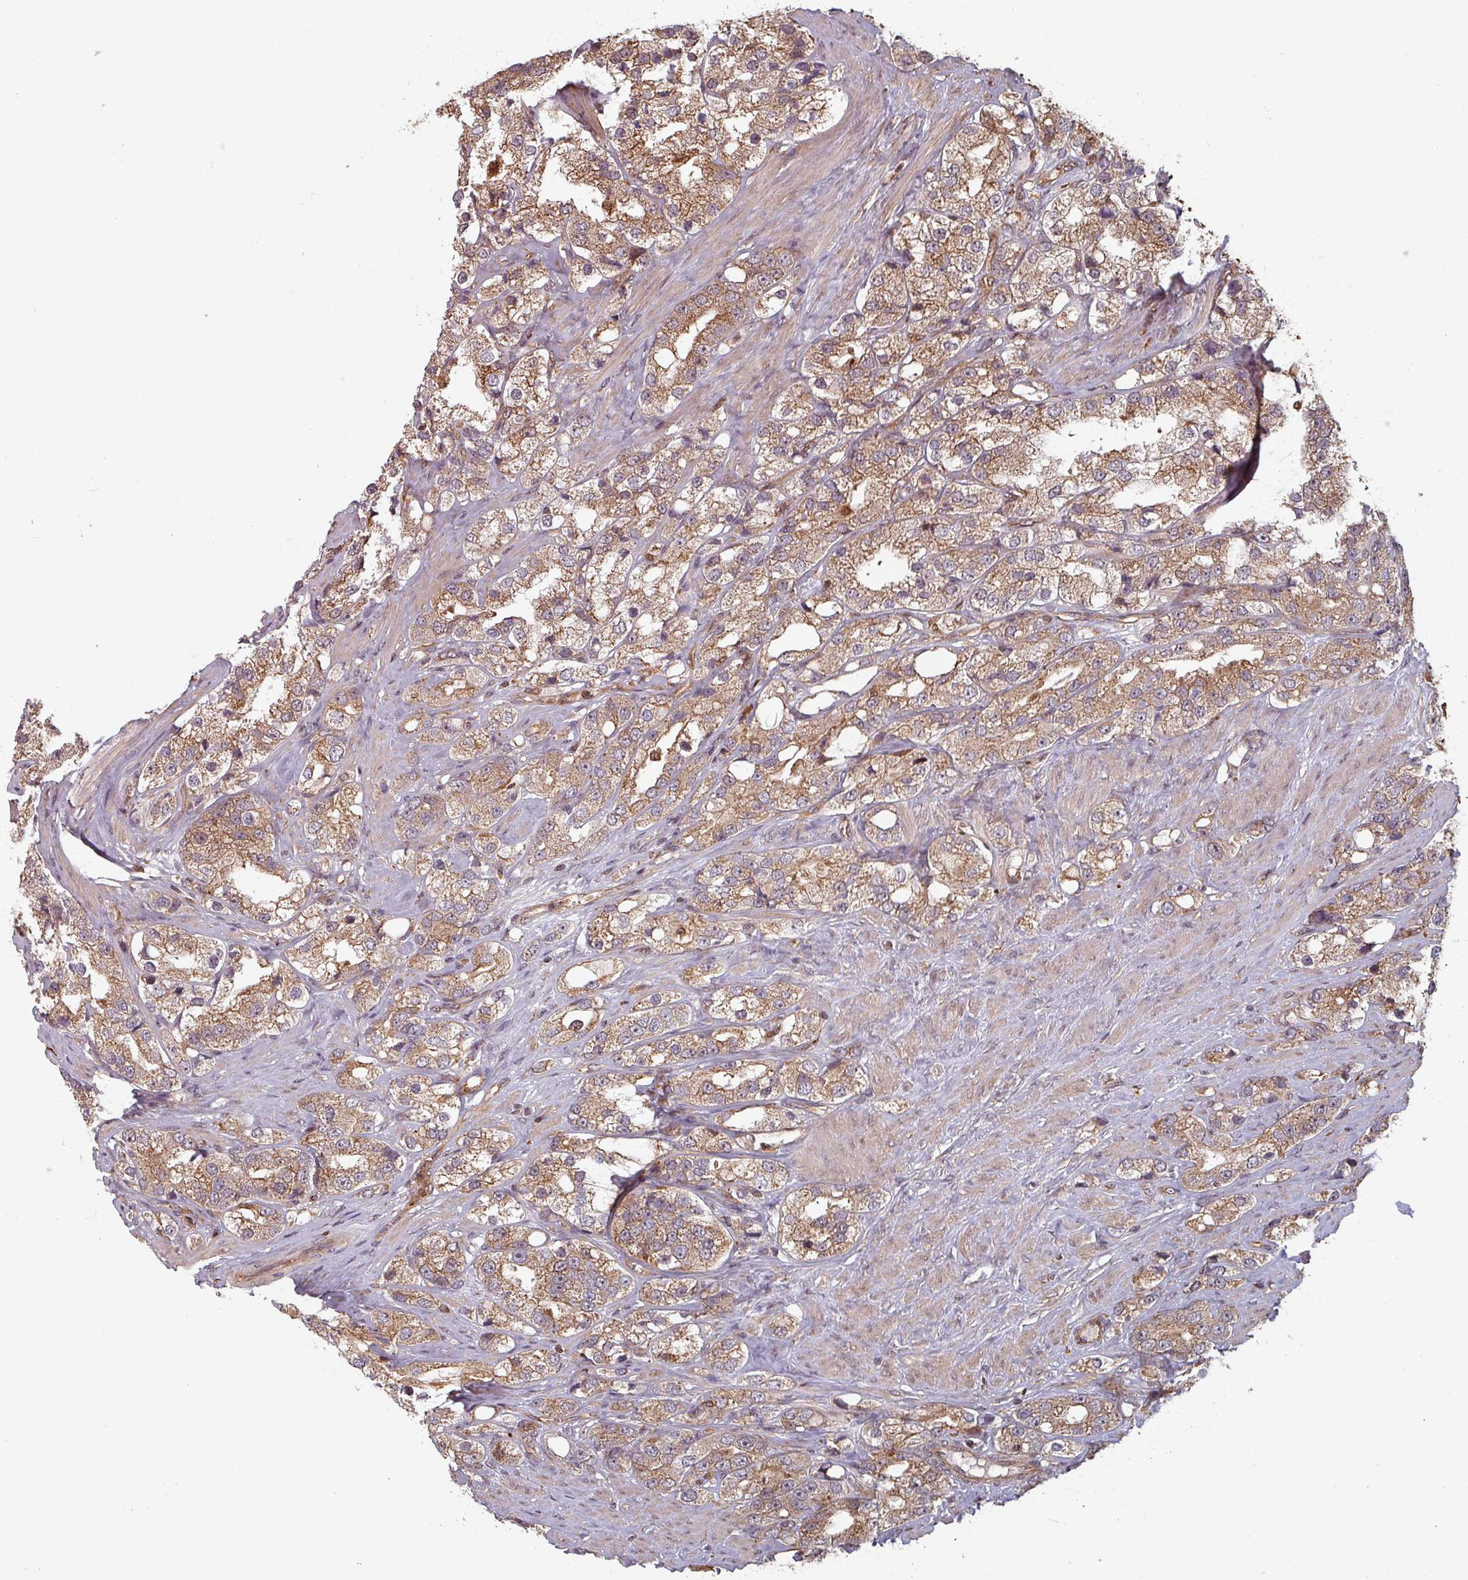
{"staining": {"intensity": "moderate", "quantity": ">75%", "location": "cytoplasmic/membranous"}, "tissue": "prostate cancer", "cell_type": "Tumor cells", "image_type": "cancer", "snomed": [{"axis": "morphology", "description": "Adenocarcinoma, NOS"}, {"axis": "topography", "description": "Prostate"}], "caption": "Human prostate adenocarcinoma stained with a protein marker displays moderate staining in tumor cells.", "gene": "EID1", "patient": {"sex": "male", "age": 79}}